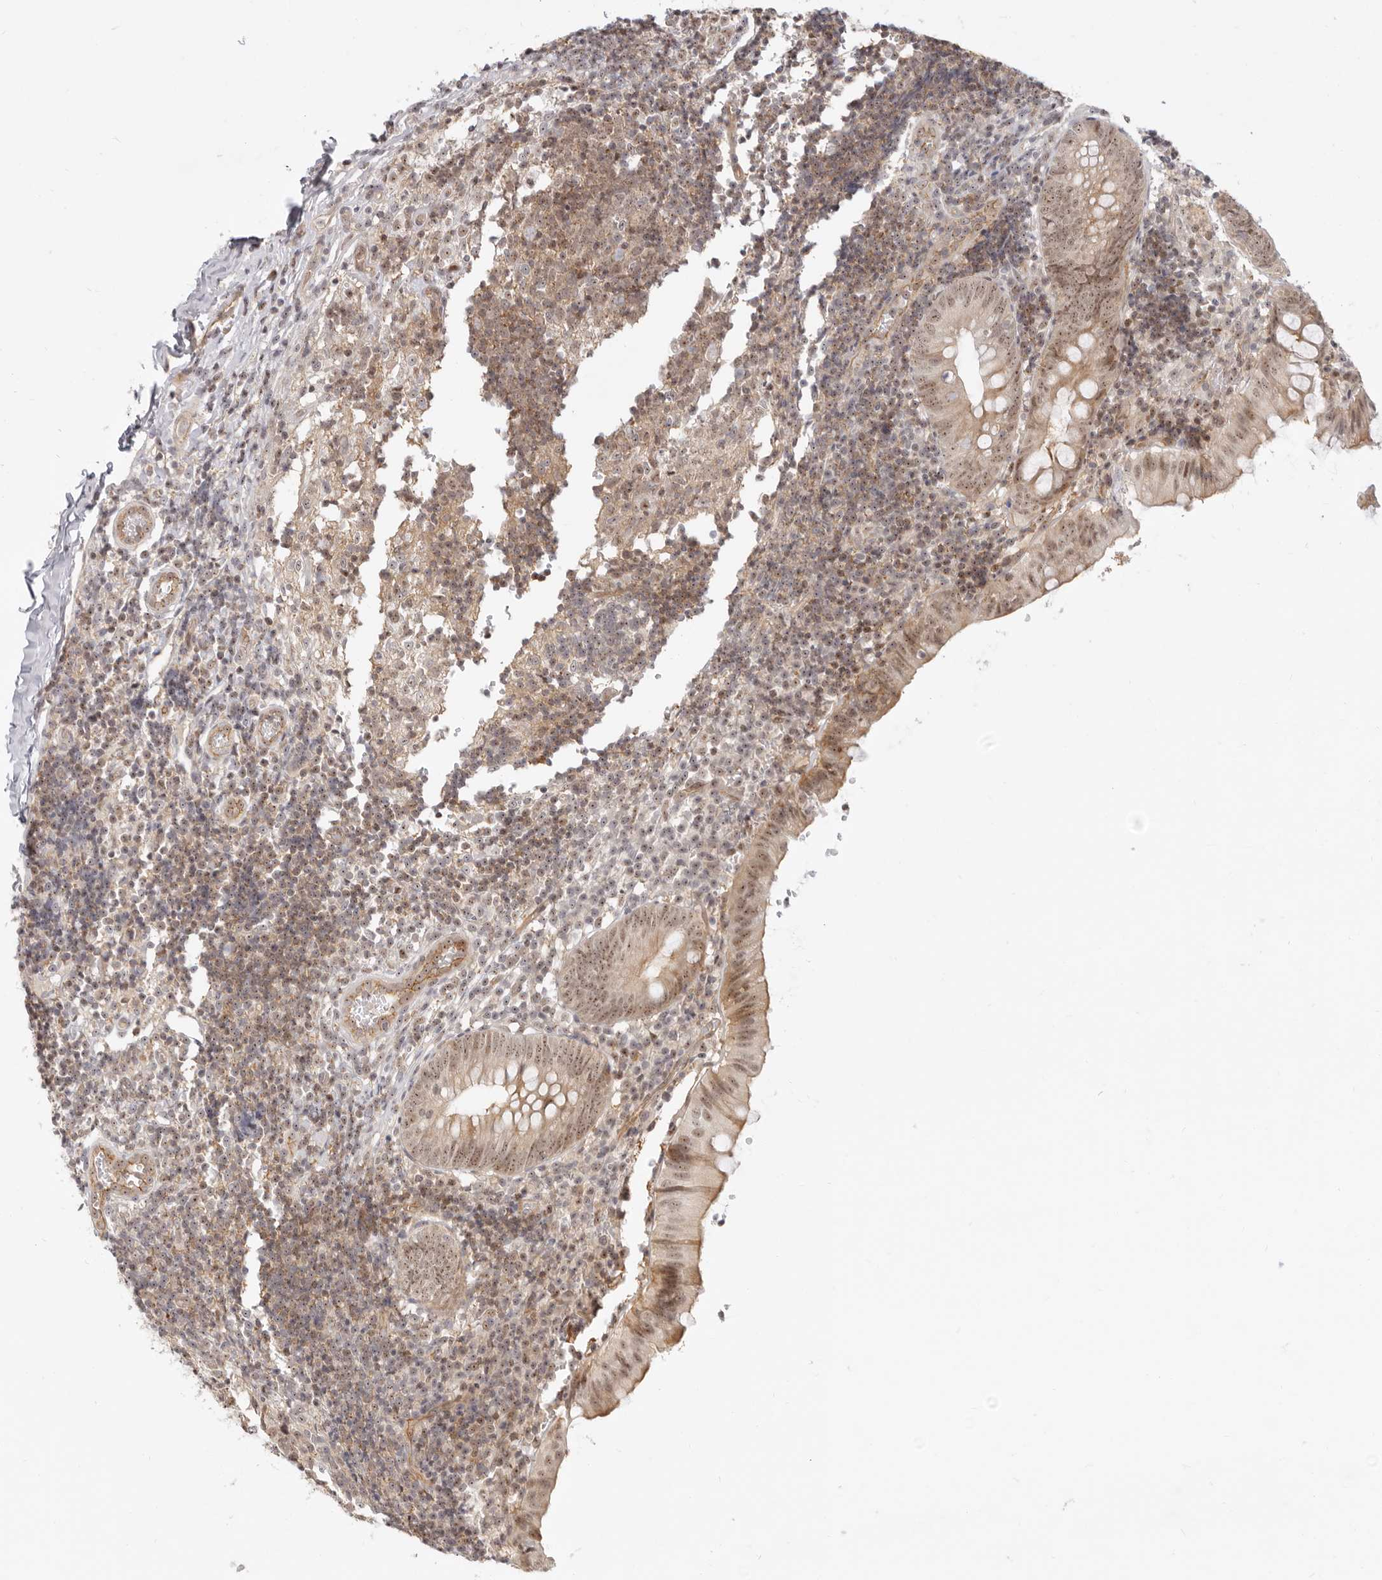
{"staining": {"intensity": "moderate", "quantity": ">75%", "location": "cytoplasmic/membranous,nuclear"}, "tissue": "appendix", "cell_type": "Glandular cells", "image_type": "normal", "snomed": [{"axis": "morphology", "description": "Normal tissue, NOS"}, {"axis": "topography", "description": "Appendix"}], "caption": "A photomicrograph of human appendix stained for a protein exhibits moderate cytoplasmic/membranous,nuclear brown staining in glandular cells.", "gene": "BAP1", "patient": {"sex": "male", "age": 8}}